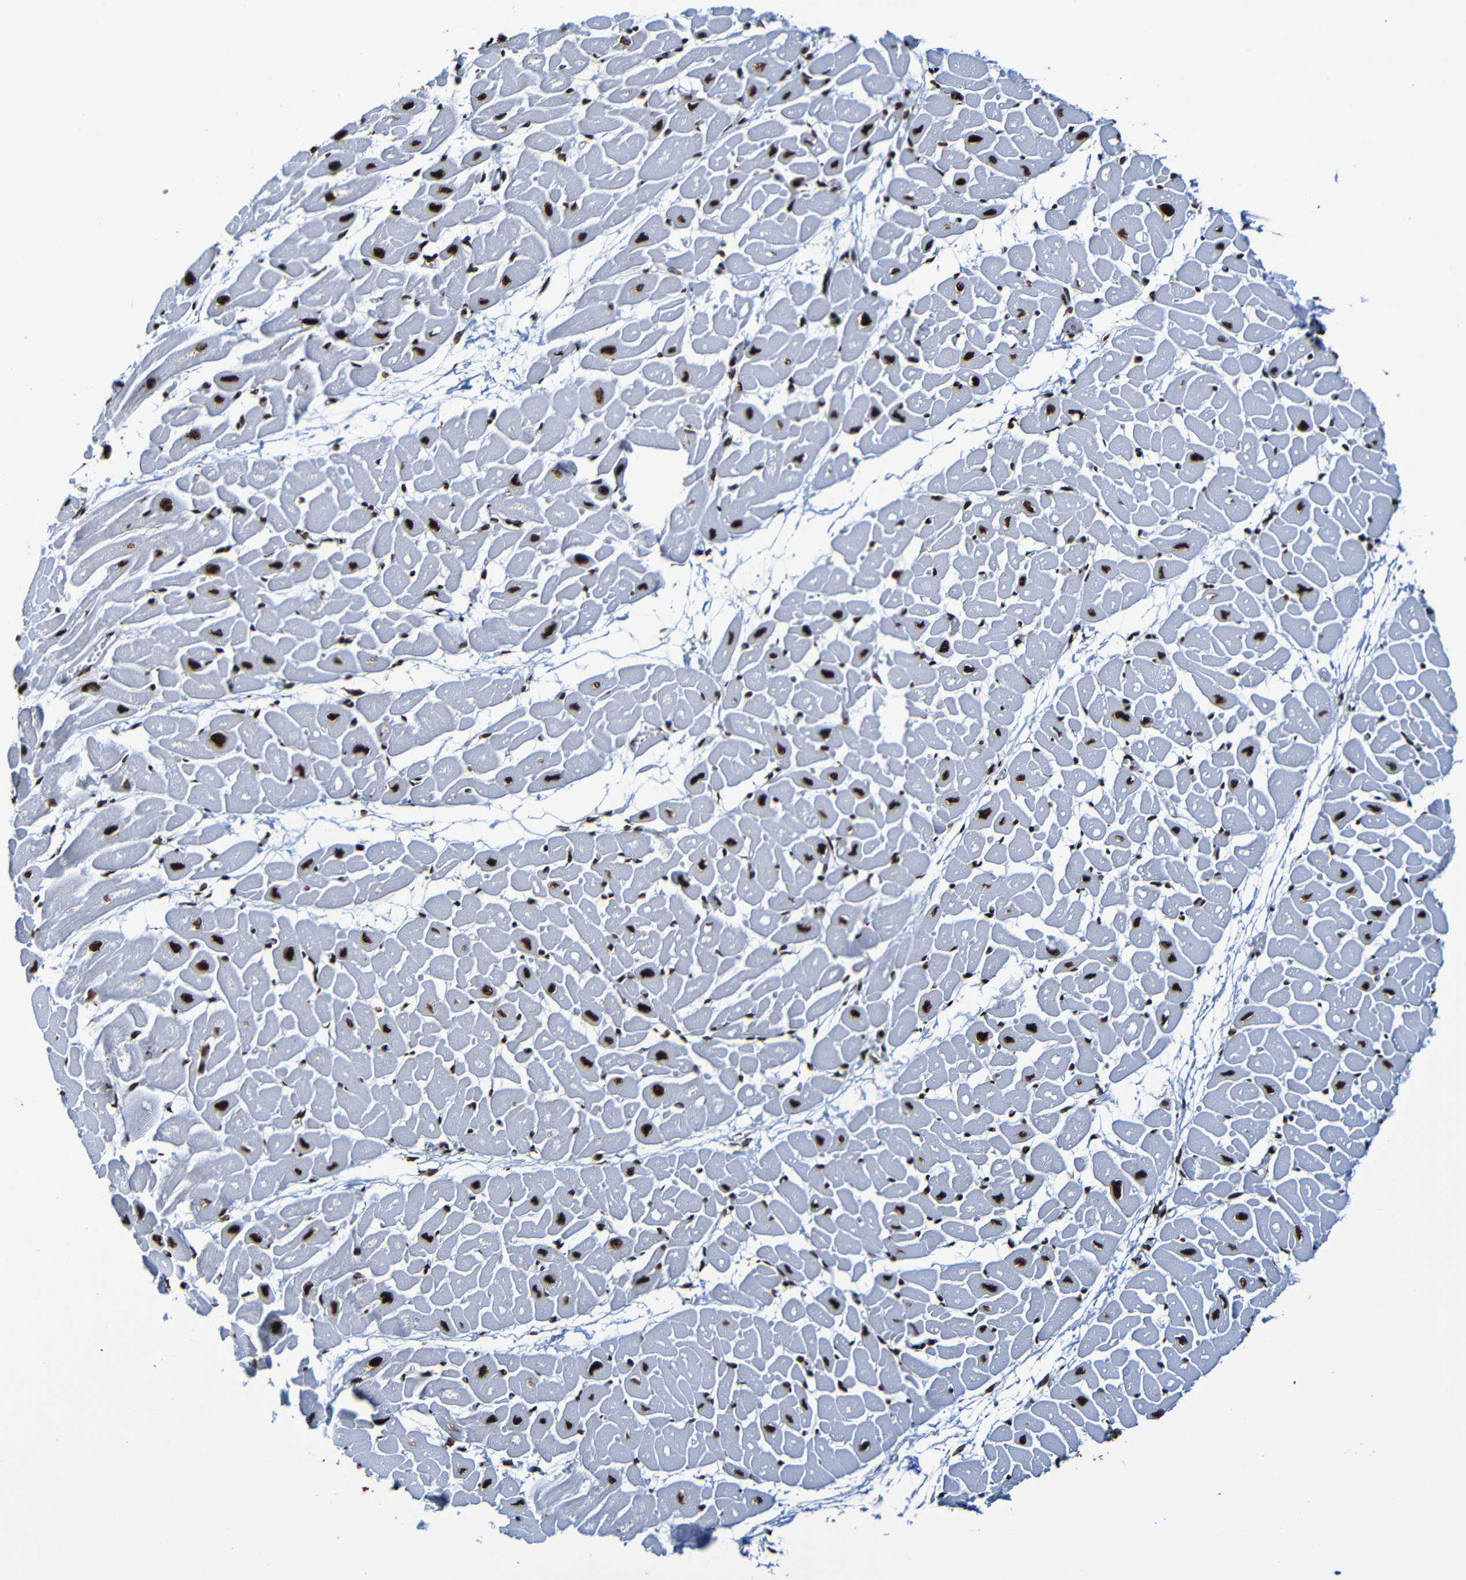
{"staining": {"intensity": "strong", "quantity": ">75%", "location": "nuclear"}, "tissue": "heart muscle", "cell_type": "Cardiomyocytes", "image_type": "normal", "snomed": [{"axis": "morphology", "description": "Normal tissue, NOS"}, {"axis": "topography", "description": "Heart"}], "caption": "Heart muscle stained with DAB IHC reveals high levels of strong nuclear positivity in about >75% of cardiomyocytes.", "gene": "SRSF3", "patient": {"sex": "male", "age": 45}}